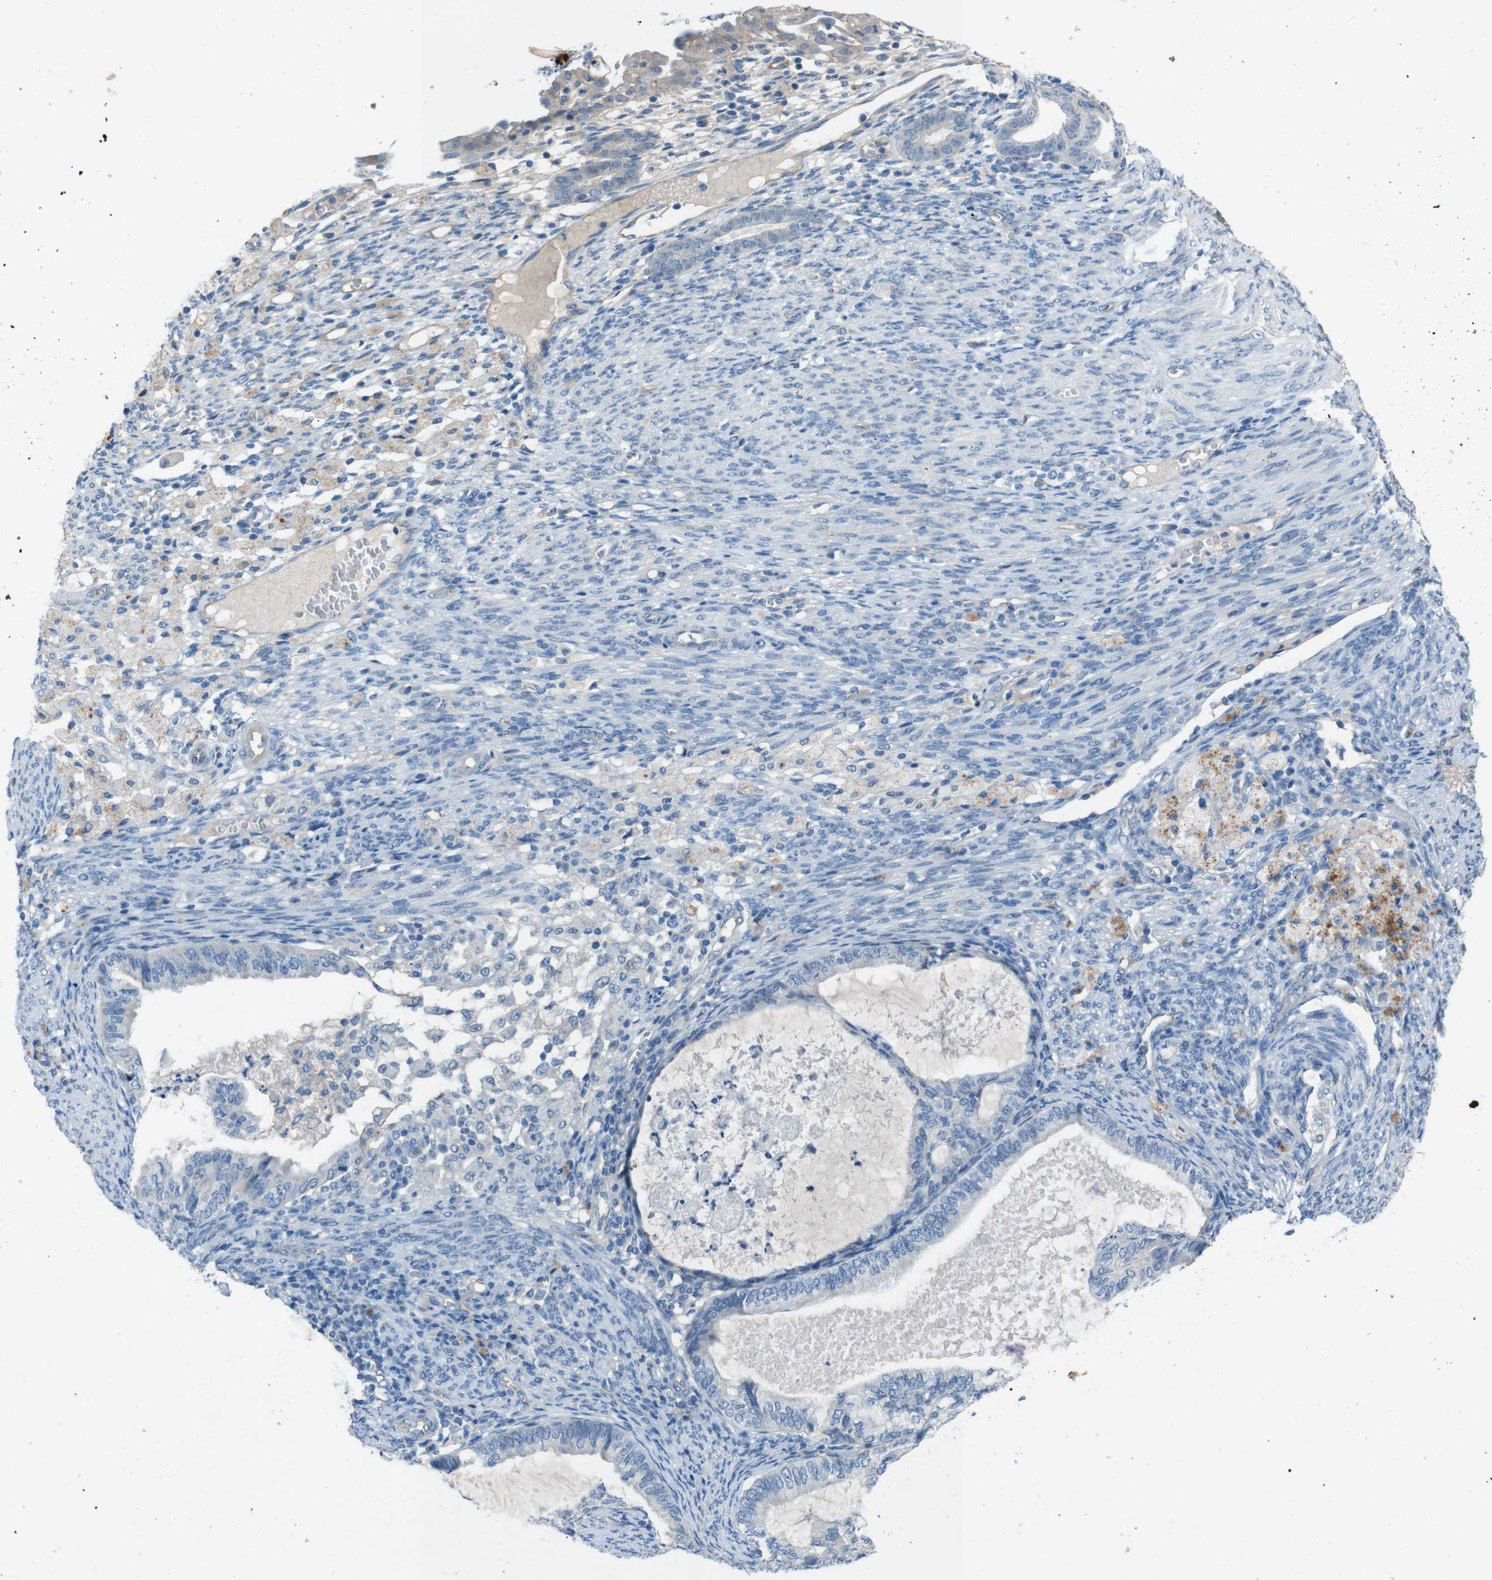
{"staining": {"intensity": "weak", "quantity": "<25%", "location": "cytoplasmic/membranous"}, "tissue": "cervical cancer", "cell_type": "Tumor cells", "image_type": "cancer", "snomed": [{"axis": "morphology", "description": "Normal tissue, NOS"}, {"axis": "morphology", "description": "Adenocarcinoma, NOS"}, {"axis": "topography", "description": "Cervix"}, {"axis": "topography", "description": "Endometrium"}], "caption": "Human cervical cancer stained for a protein using immunohistochemistry shows no expression in tumor cells.", "gene": "PVR", "patient": {"sex": "female", "age": 86}}